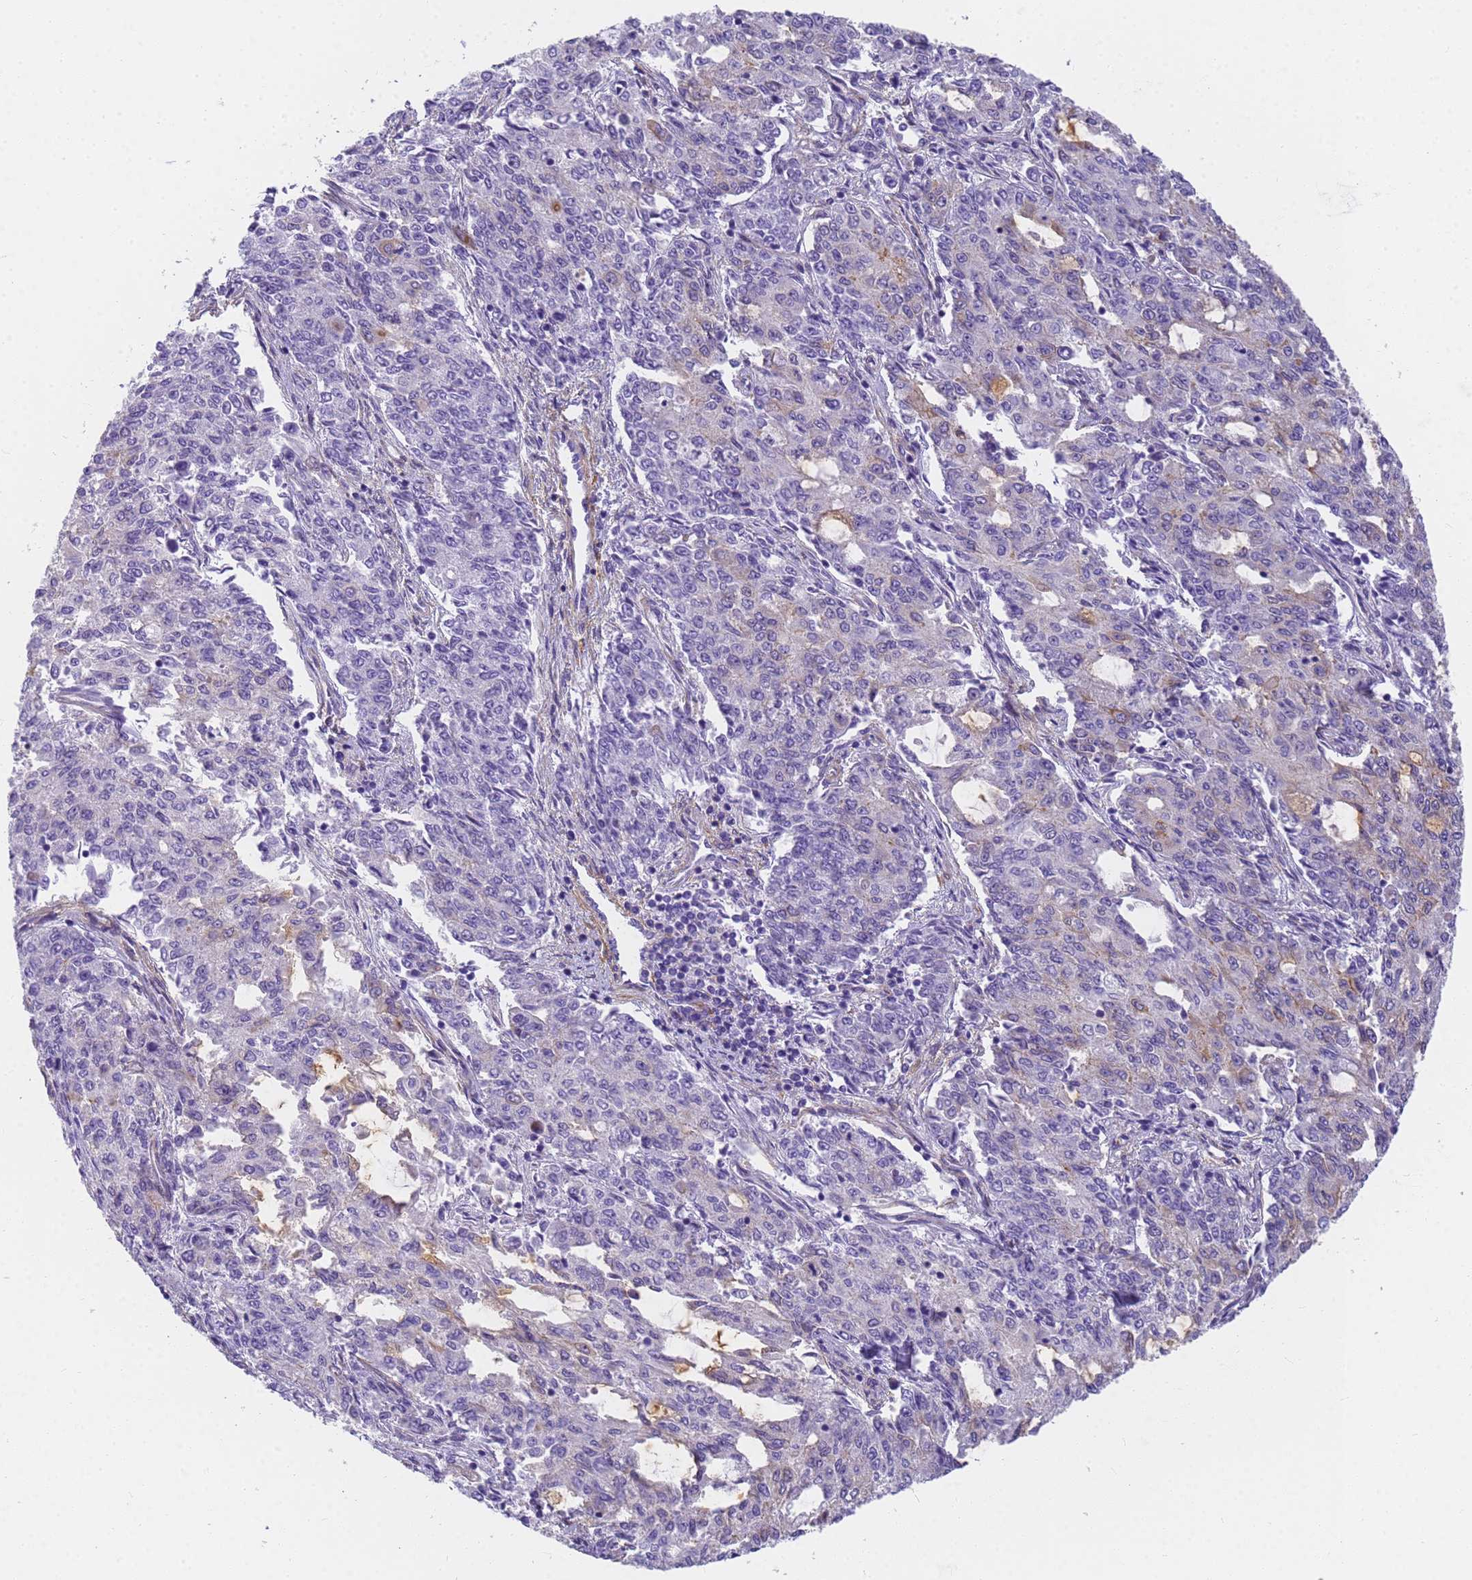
{"staining": {"intensity": "moderate", "quantity": "25%-75%", "location": "cytoplasmic/membranous"}, "tissue": "endometrial cancer", "cell_type": "Tumor cells", "image_type": "cancer", "snomed": [{"axis": "morphology", "description": "Adenocarcinoma, NOS"}, {"axis": "topography", "description": "Endometrium"}], "caption": "Moderate cytoplasmic/membranous staining is identified in approximately 25%-75% of tumor cells in adenocarcinoma (endometrial).", "gene": "MVB12A", "patient": {"sex": "female", "age": 50}}